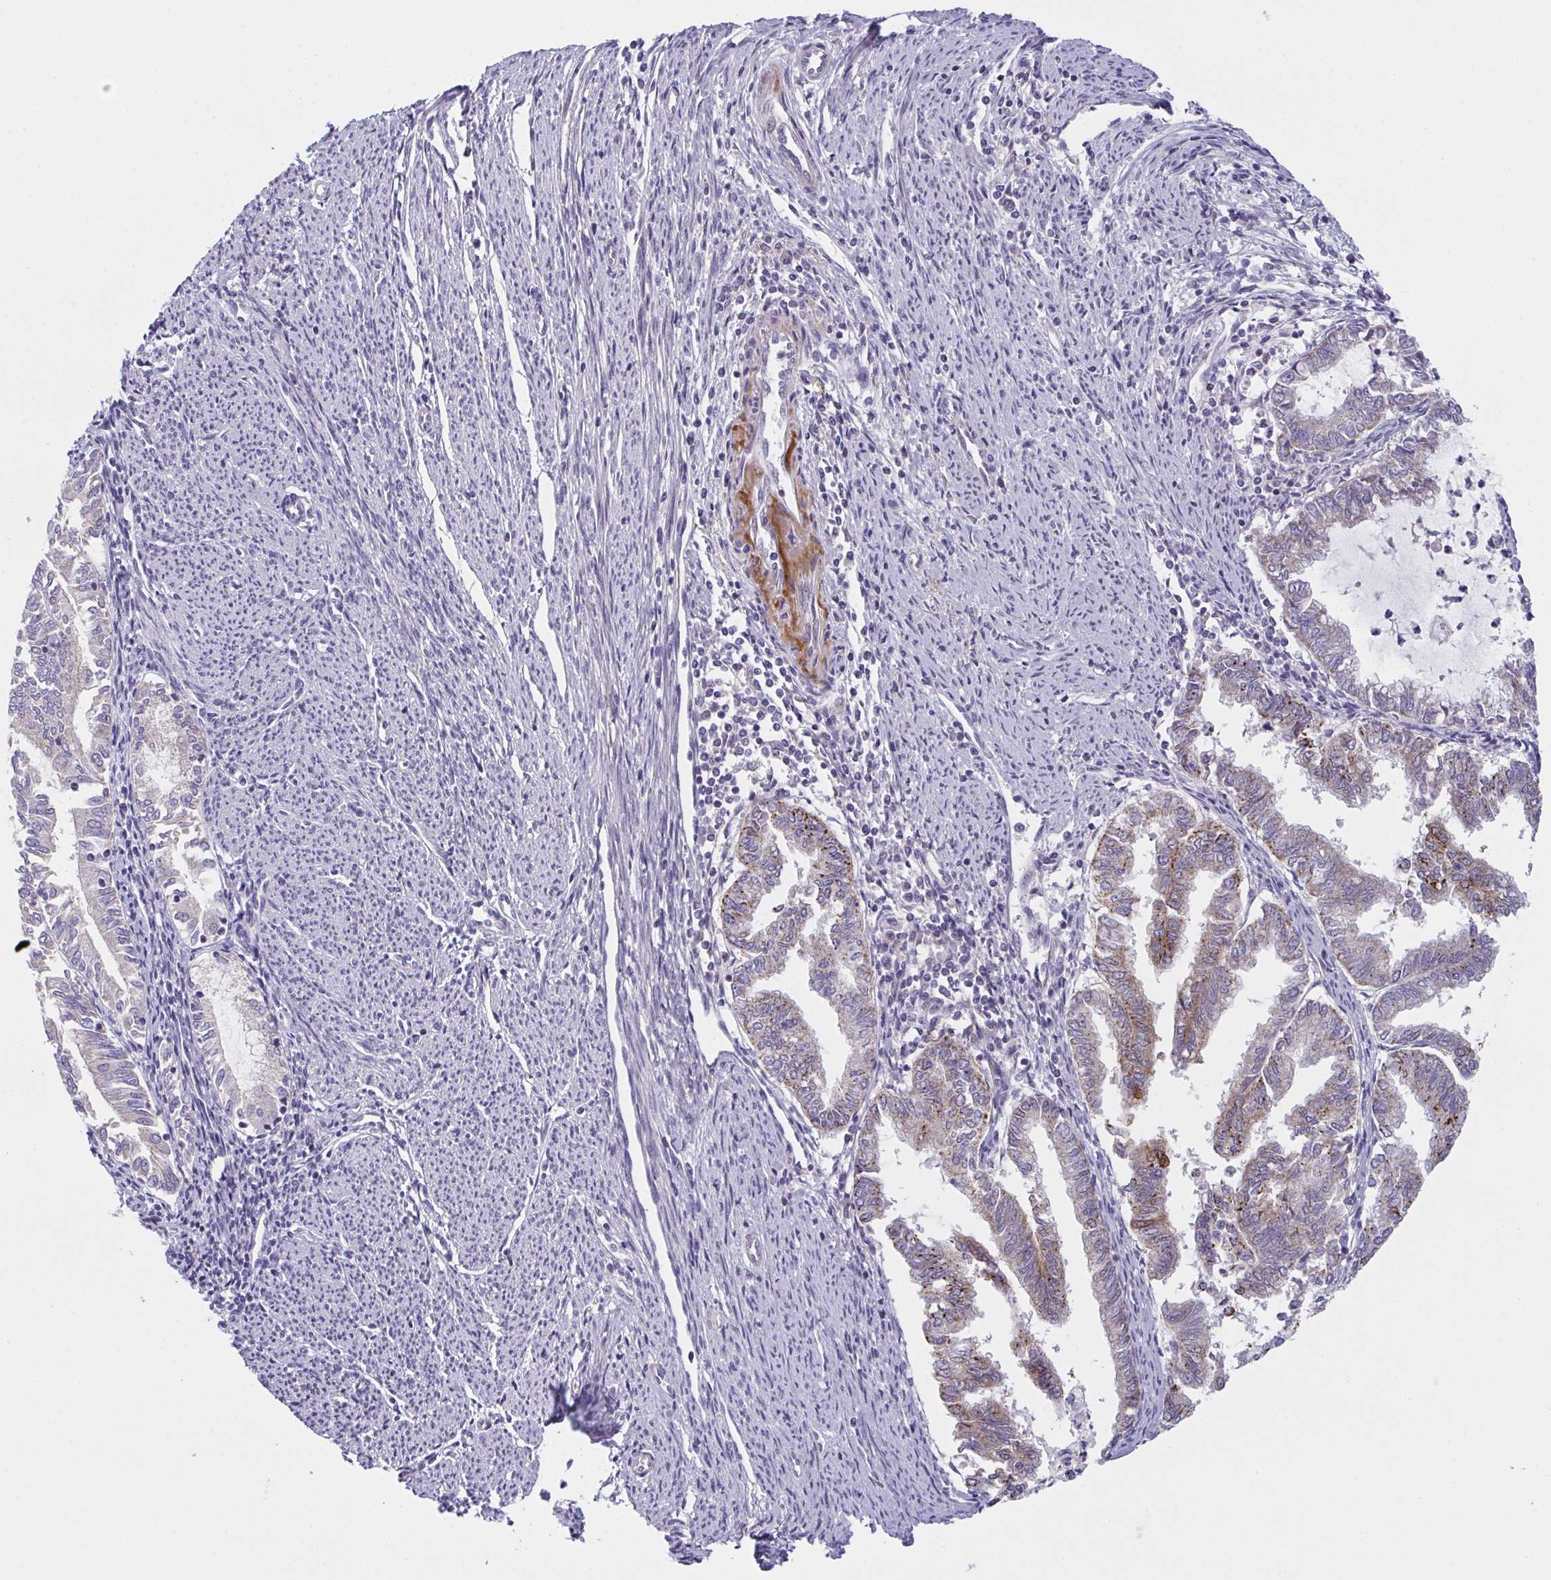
{"staining": {"intensity": "moderate", "quantity": "25%-75%", "location": "cytoplasmic/membranous"}, "tissue": "endometrial cancer", "cell_type": "Tumor cells", "image_type": "cancer", "snomed": [{"axis": "morphology", "description": "Adenocarcinoma, NOS"}, {"axis": "topography", "description": "Endometrium"}], "caption": "This image displays immunohistochemistry staining of adenocarcinoma (endometrial), with medium moderate cytoplasmic/membranous expression in about 25%-75% of tumor cells.", "gene": "MRPS2", "patient": {"sex": "female", "age": 79}}